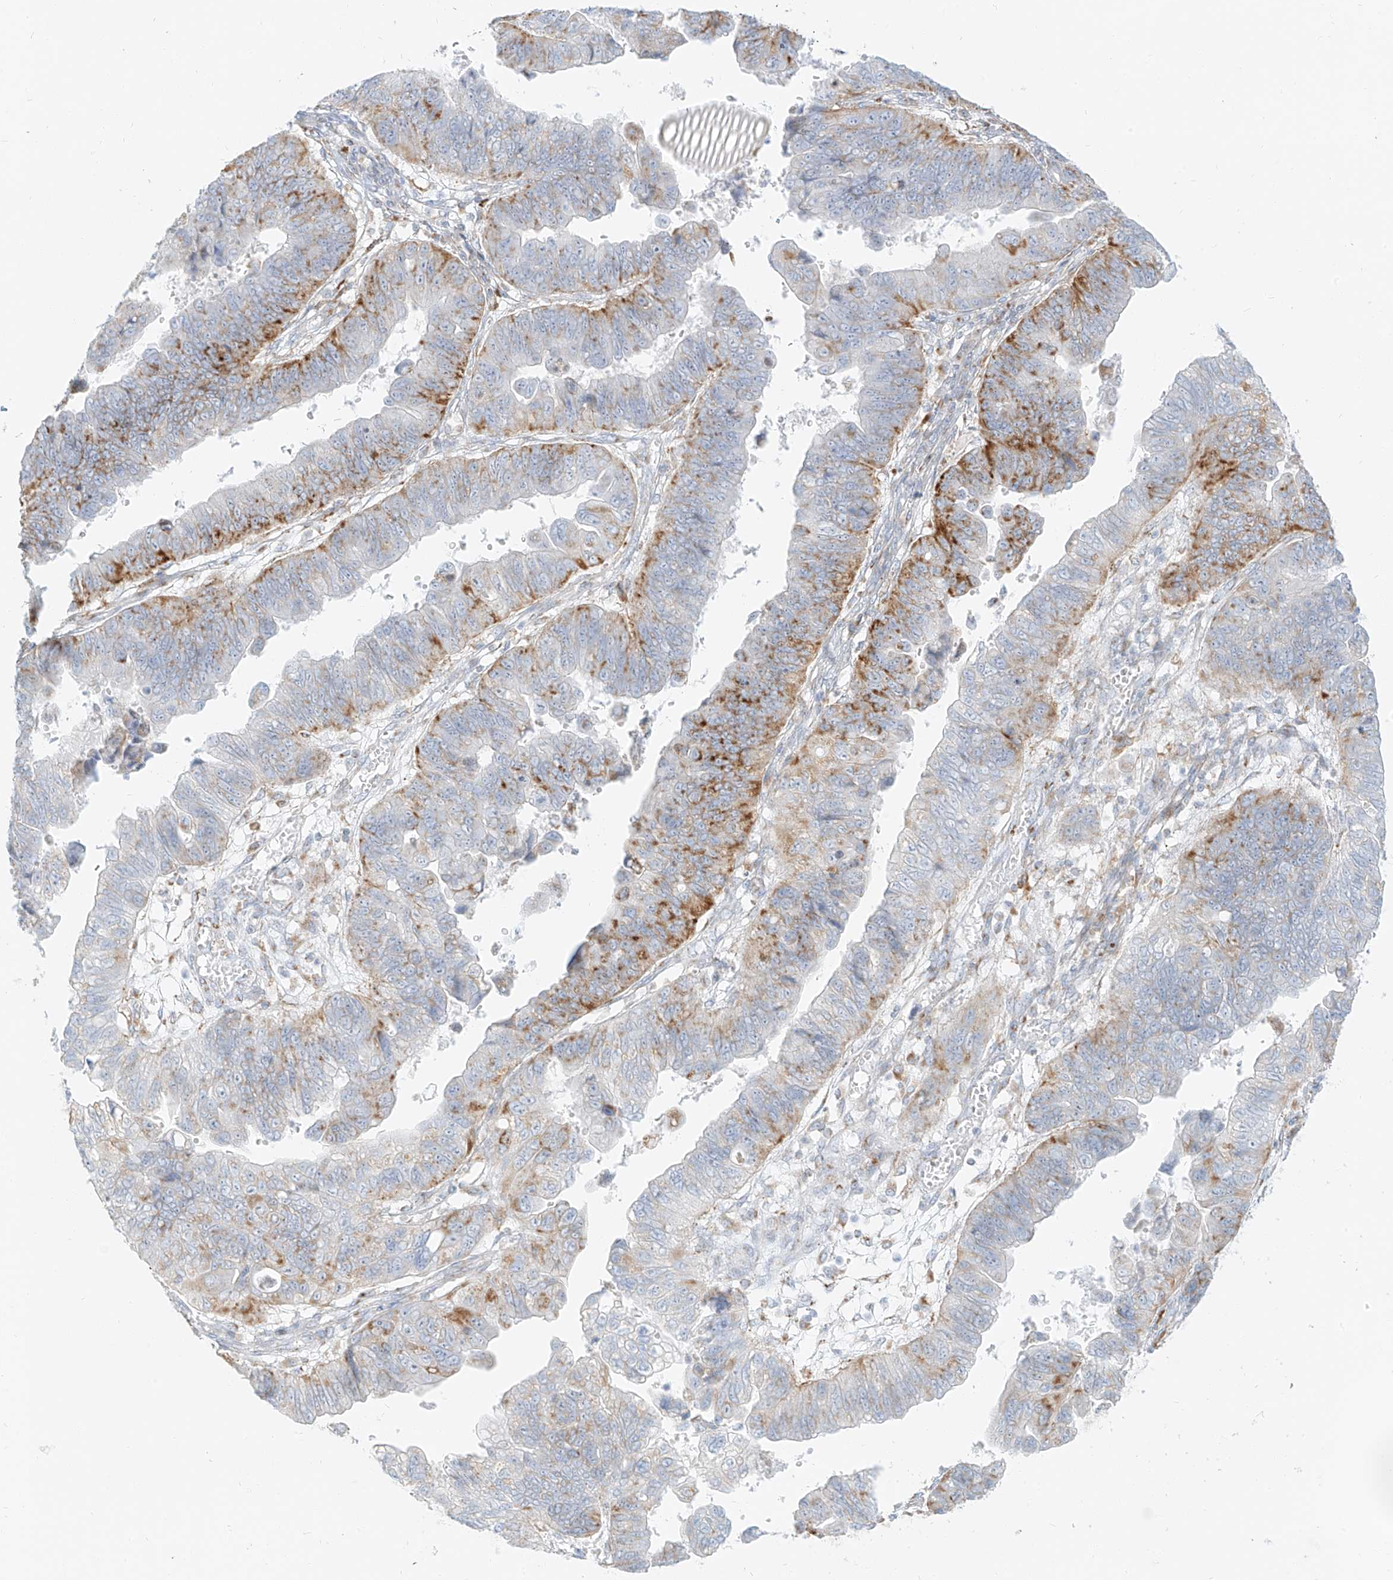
{"staining": {"intensity": "moderate", "quantity": "25%-75%", "location": "cytoplasmic/membranous"}, "tissue": "stomach cancer", "cell_type": "Tumor cells", "image_type": "cancer", "snomed": [{"axis": "morphology", "description": "Adenocarcinoma, NOS"}, {"axis": "topography", "description": "Stomach"}], "caption": "About 25%-75% of tumor cells in stomach cancer (adenocarcinoma) demonstrate moderate cytoplasmic/membranous protein expression as visualized by brown immunohistochemical staining.", "gene": "SLC35F6", "patient": {"sex": "male", "age": 59}}